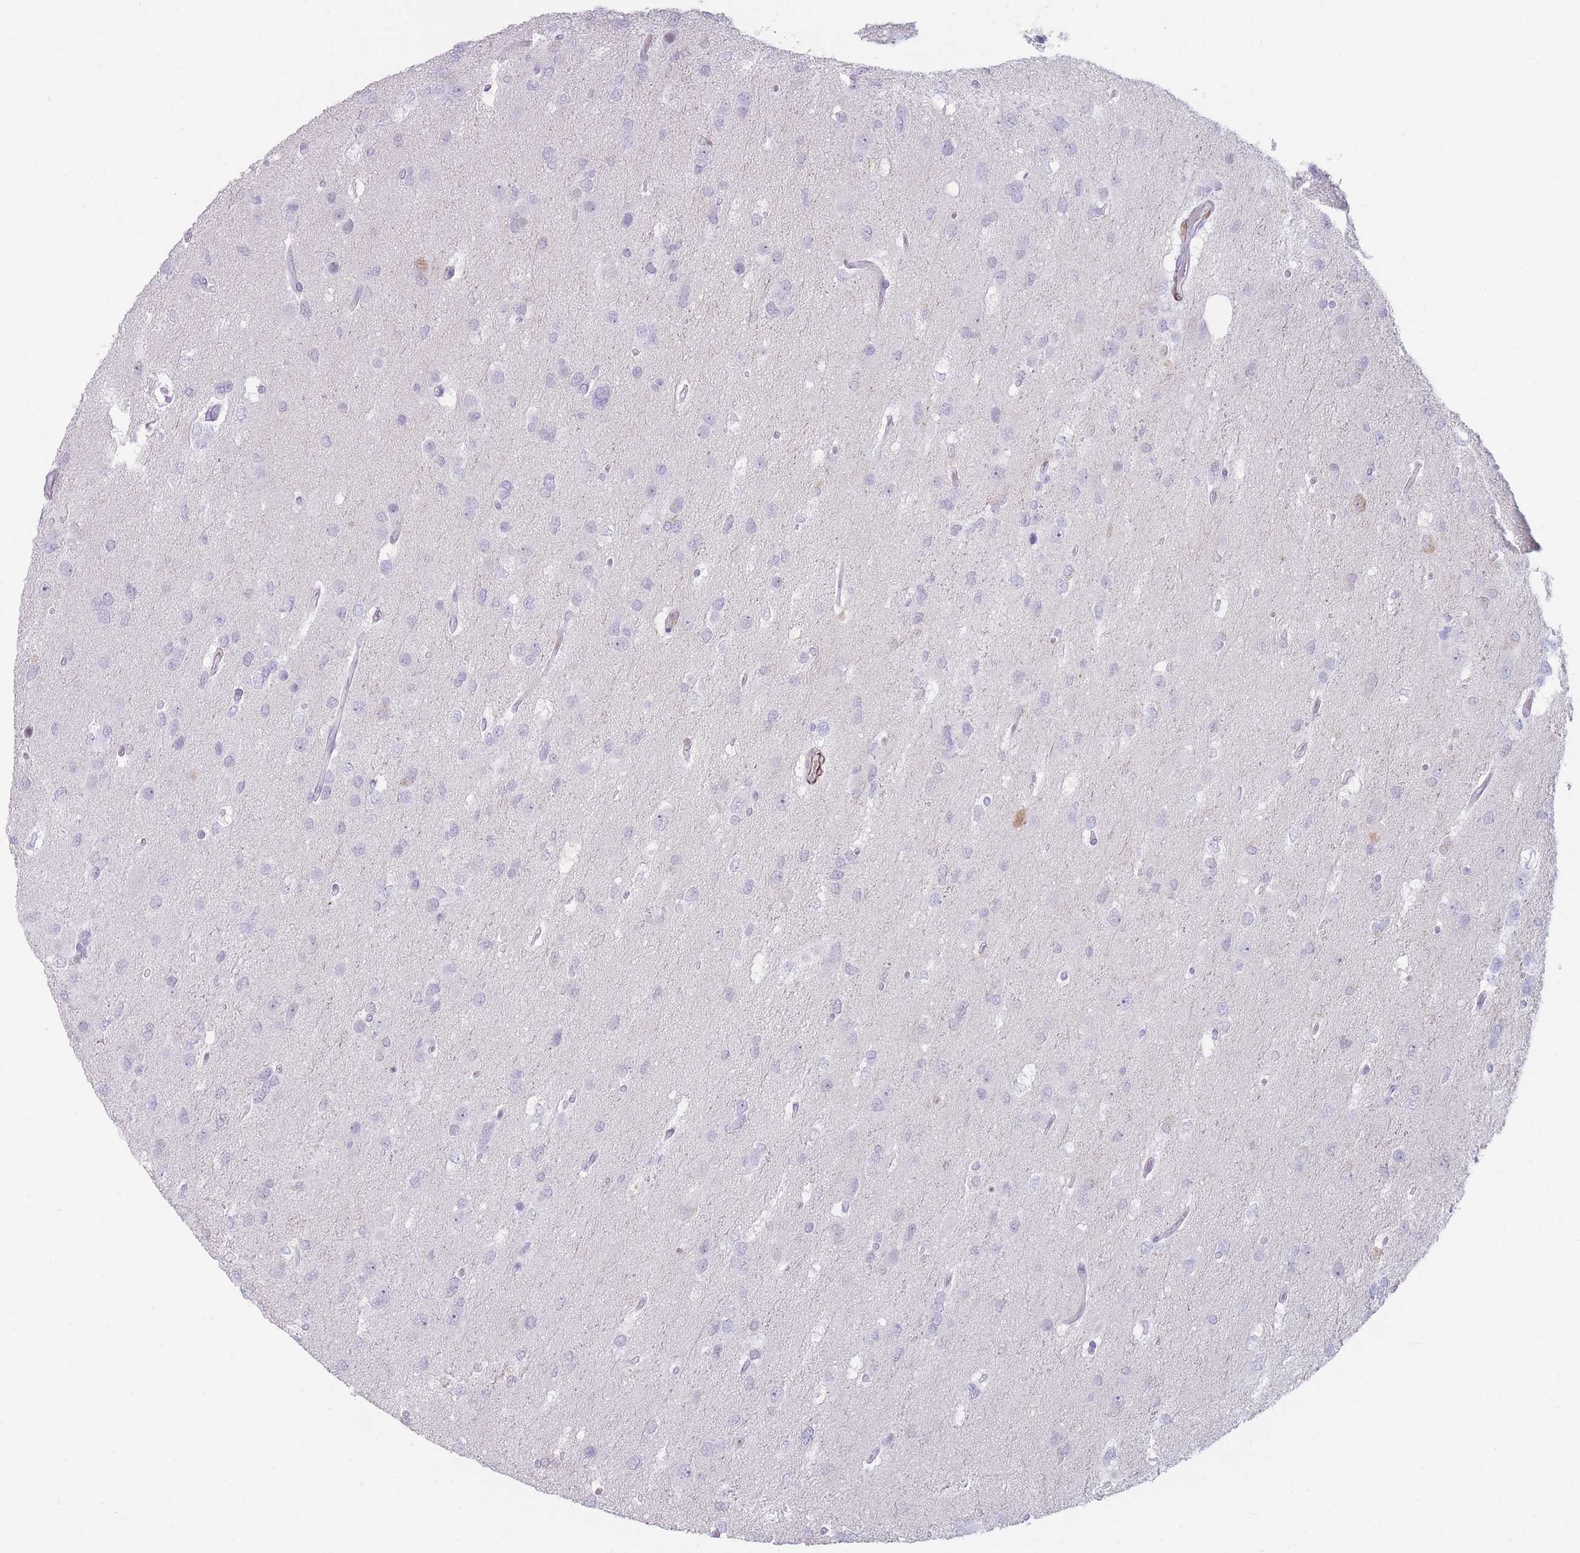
{"staining": {"intensity": "negative", "quantity": "none", "location": "none"}, "tissue": "glioma", "cell_type": "Tumor cells", "image_type": "cancer", "snomed": [{"axis": "morphology", "description": "Glioma, malignant, High grade"}, {"axis": "topography", "description": "Brain"}], "caption": "This histopathology image is of high-grade glioma (malignant) stained with immunohistochemistry (IHC) to label a protein in brown with the nuclei are counter-stained blue. There is no positivity in tumor cells. (Brightfield microscopy of DAB IHC at high magnification).", "gene": "IFNA6", "patient": {"sex": "male", "age": 53}}